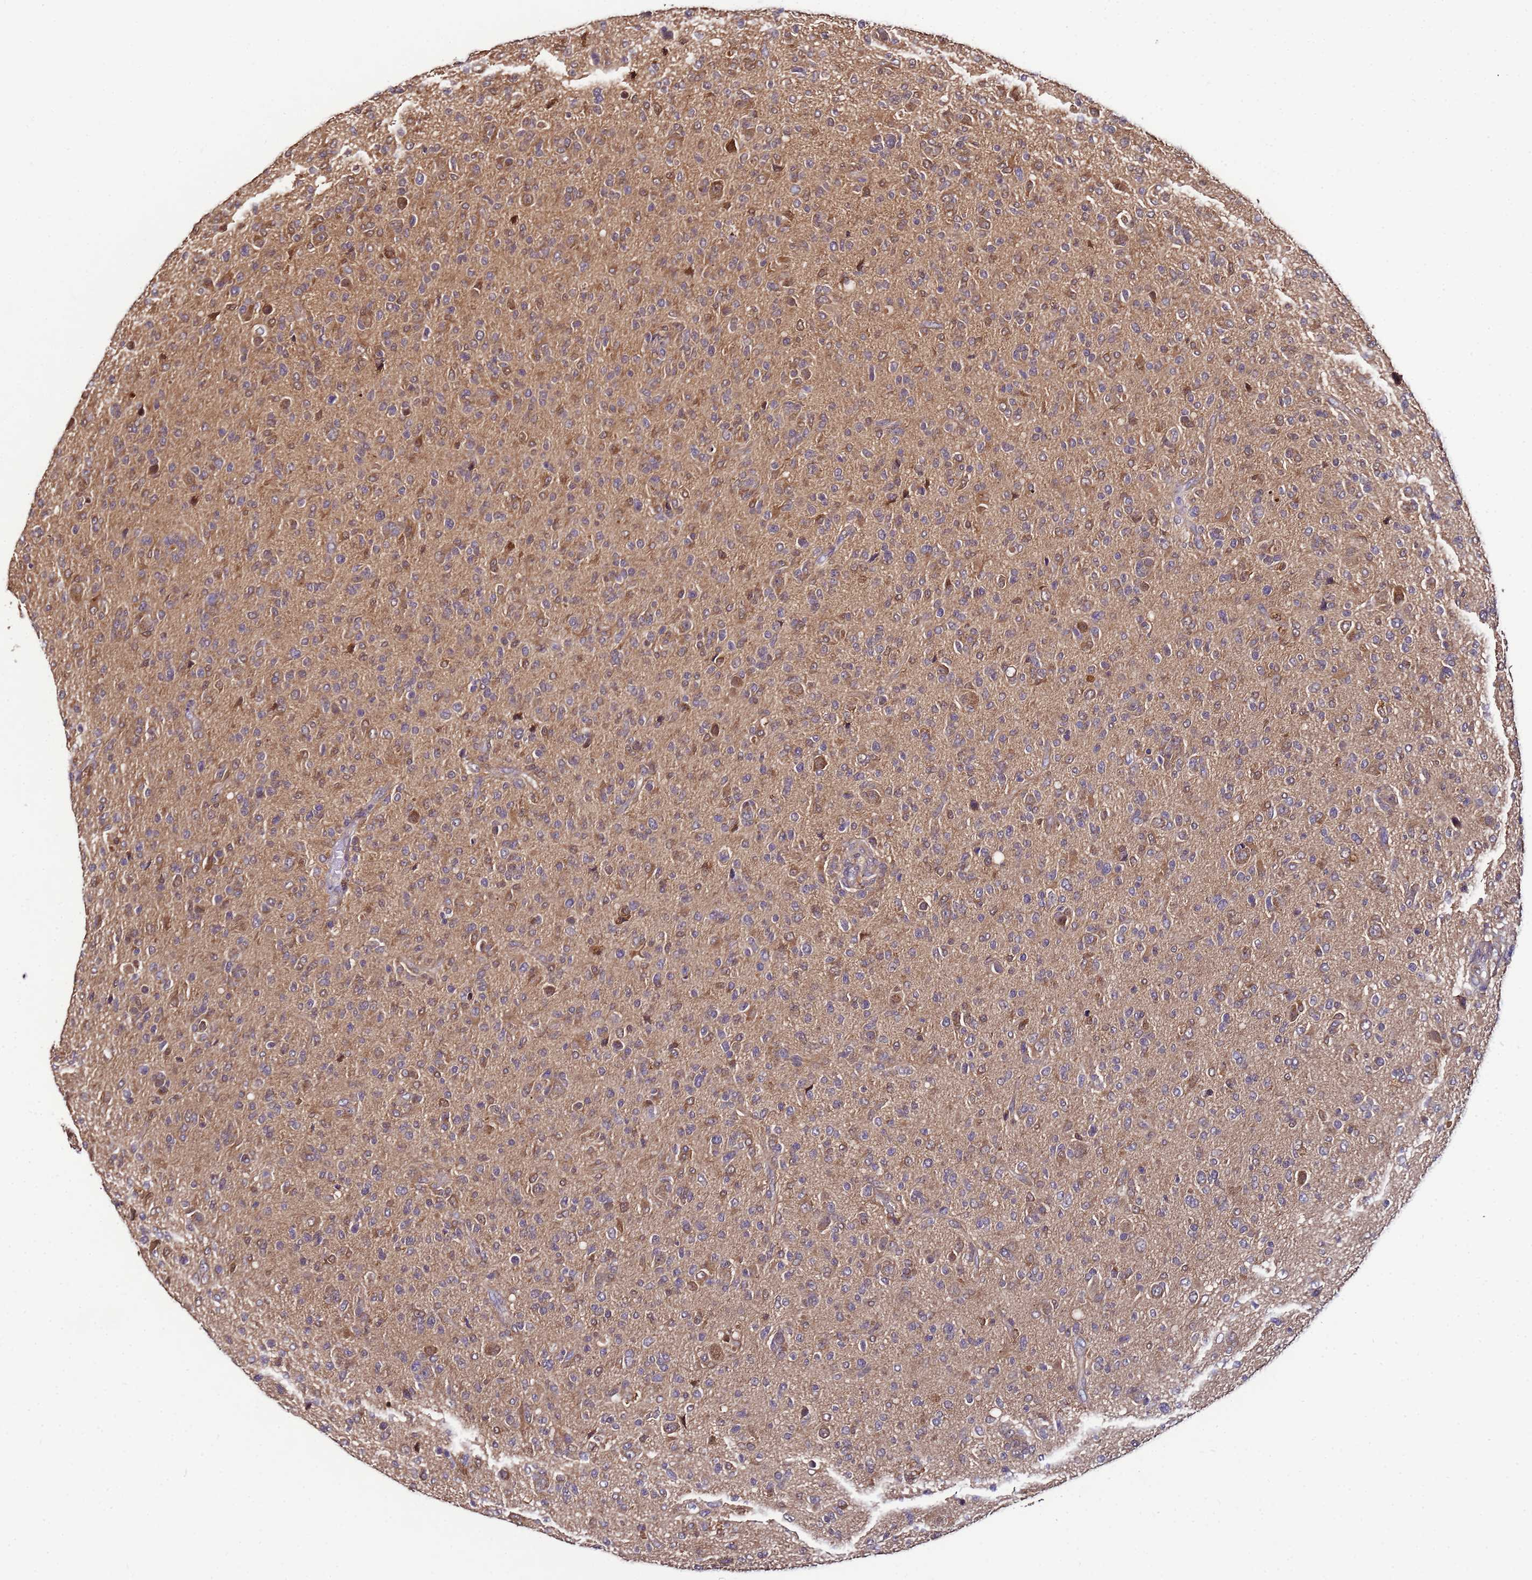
{"staining": {"intensity": "weak", "quantity": "<25%", "location": "cytoplasmic/membranous"}, "tissue": "glioma", "cell_type": "Tumor cells", "image_type": "cancer", "snomed": [{"axis": "morphology", "description": "Glioma, malignant, High grade"}, {"axis": "topography", "description": "Brain"}], "caption": "A micrograph of human malignant glioma (high-grade) is negative for staining in tumor cells. The staining is performed using DAB (3,3'-diaminobenzidine) brown chromogen with nuclei counter-stained in using hematoxylin.", "gene": "NAXE", "patient": {"sex": "female", "age": 57}}